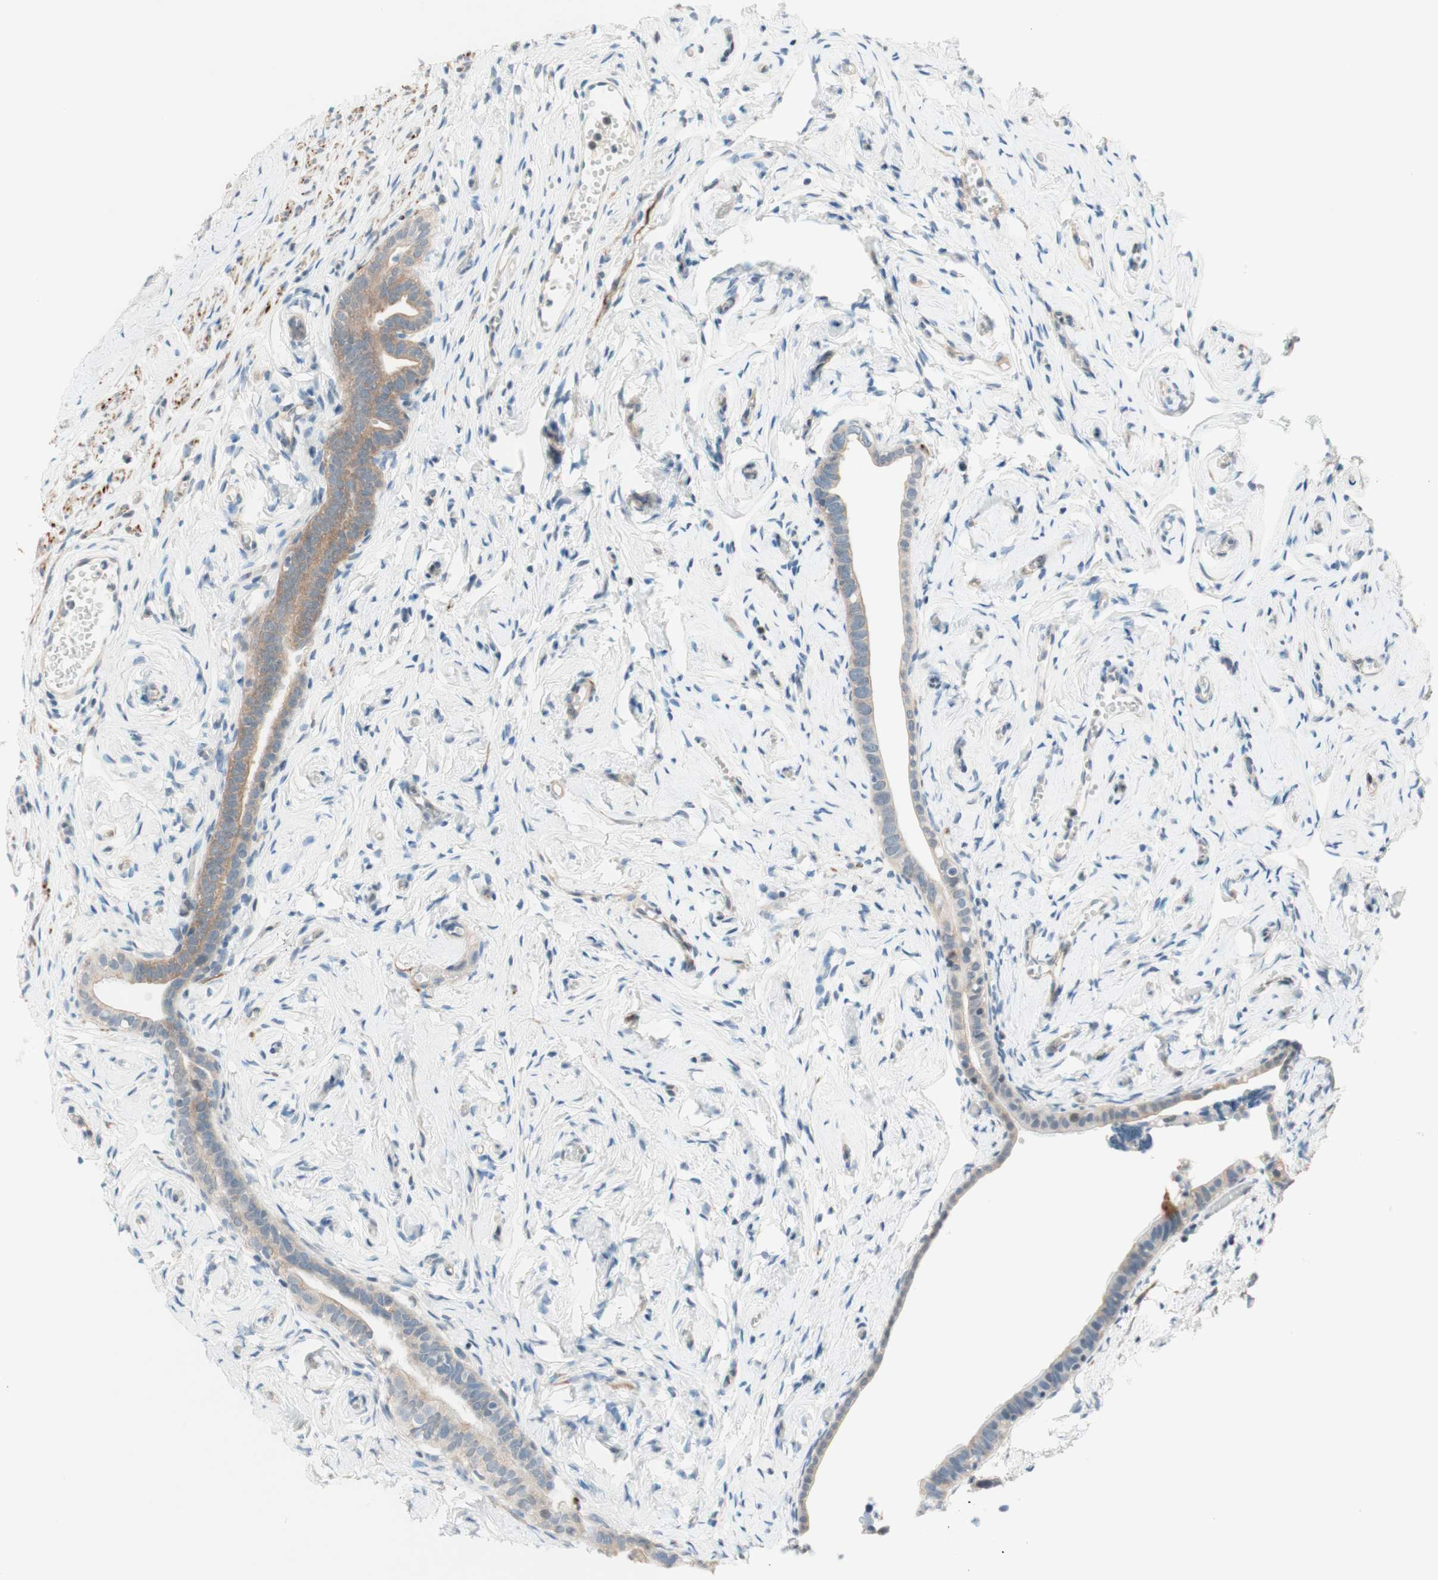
{"staining": {"intensity": "weak", "quantity": "25%-75%", "location": "cytoplasmic/membranous"}, "tissue": "fallopian tube", "cell_type": "Glandular cells", "image_type": "normal", "snomed": [{"axis": "morphology", "description": "Normal tissue, NOS"}, {"axis": "topography", "description": "Fallopian tube"}], "caption": "Brown immunohistochemical staining in benign human fallopian tube reveals weak cytoplasmic/membranous staining in about 25%-75% of glandular cells. The staining was performed using DAB (3,3'-diaminobenzidine), with brown indicating positive protein expression. Nuclei are stained blue with hematoxylin.", "gene": "JPH1", "patient": {"sex": "female", "age": 71}}